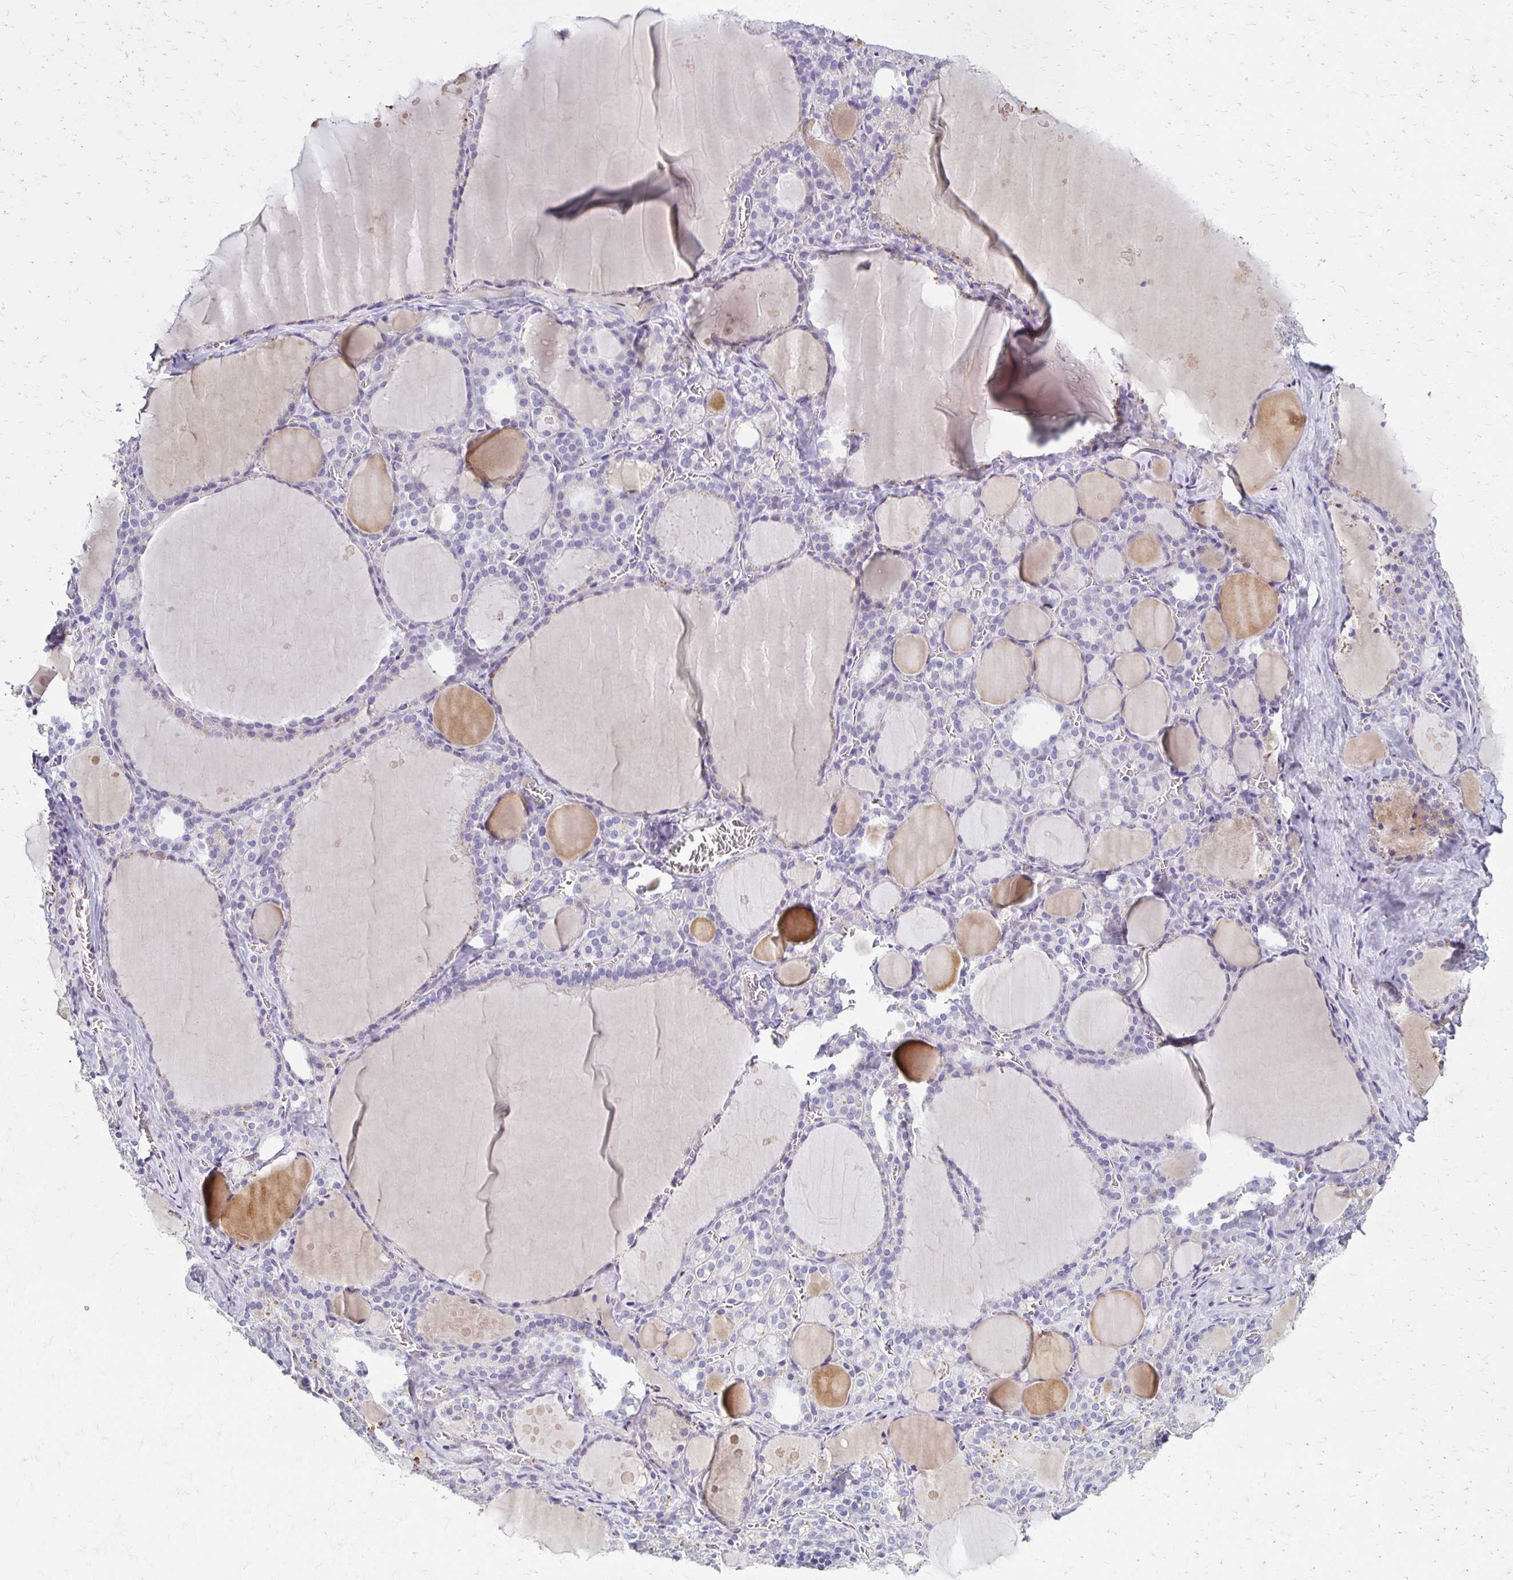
{"staining": {"intensity": "negative", "quantity": "none", "location": "none"}, "tissue": "thyroid gland", "cell_type": "Glandular cells", "image_type": "normal", "snomed": [{"axis": "morphology", "description": "Normal tissue, NOS"}, {"axis": "topography", "description": "Thyroid gland"}], "caption": "This is an IHC micrograph of benign thyroid gland. There is no positivity in glandular cells.", "gene": "BBS12", "patient": {"sex": "male", "age": 56}}